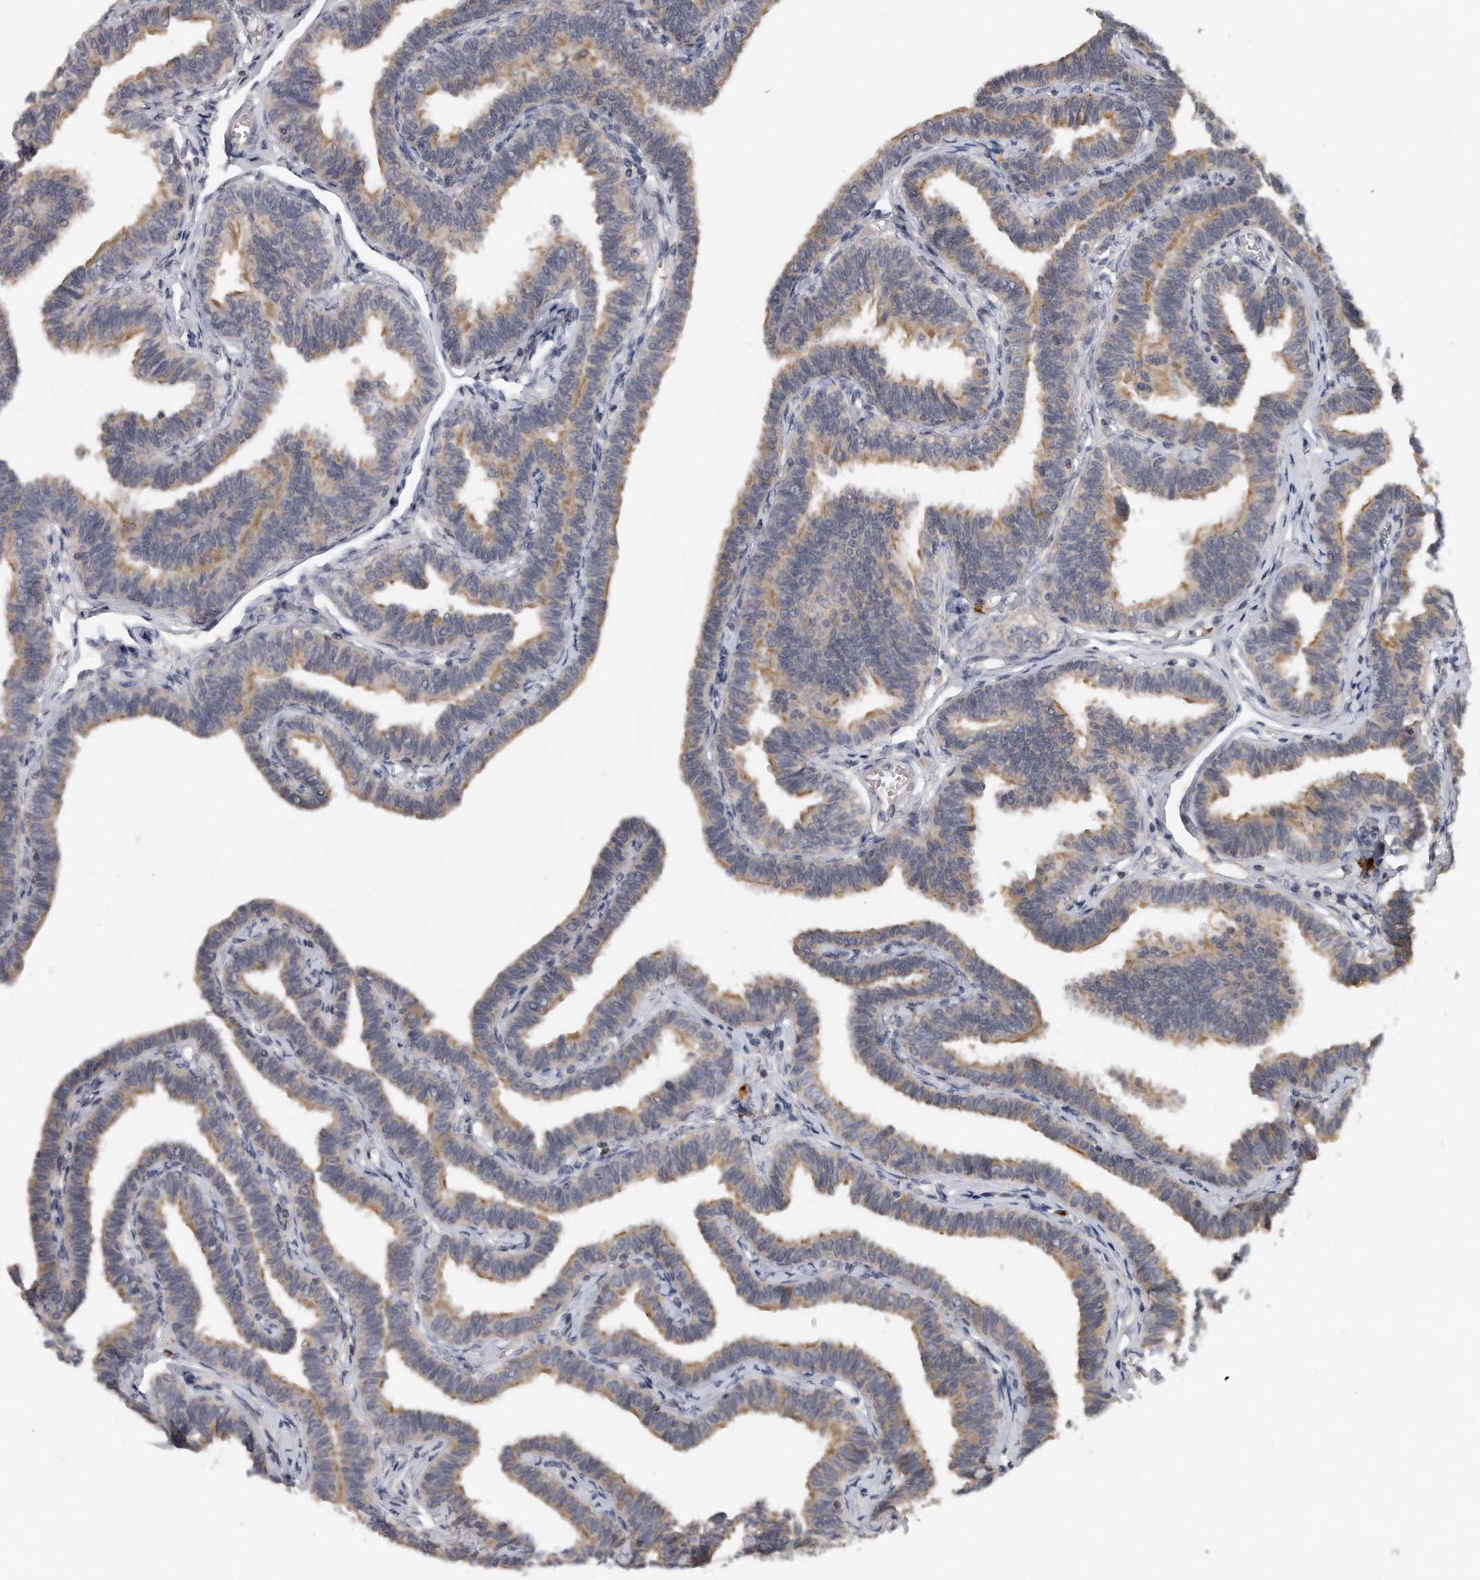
{"staining": {"intensity": "weak", "quantity": "25%-75%", "location": "cytoplasmic/membranous"}, "tissue": "fallopian tube", "cell_type": "Glandular cells", "image_type": "normal", "snomed": [{"axis": "morphology", "description": "Normal tissue, NOS"}, {"axis": "topography", "description": "Fallopian tube"}, {"axis": "topography", "description": "Ovary"}], "caption": "The photomicrograph exhibits staining of benign fallopian tube, revealing weak cytoplasmic/membranous protein staining (brown color) within glandular cells. The staining was performed using DAB (3,3'-diaminobenzidine) to visualize the protein expression in brown, while the nuclei were stained in blue with hematoxylin (Magnification: 20x).", "gene": "TRAPPC14", "patient": {"sex": "female", "age": 23}}